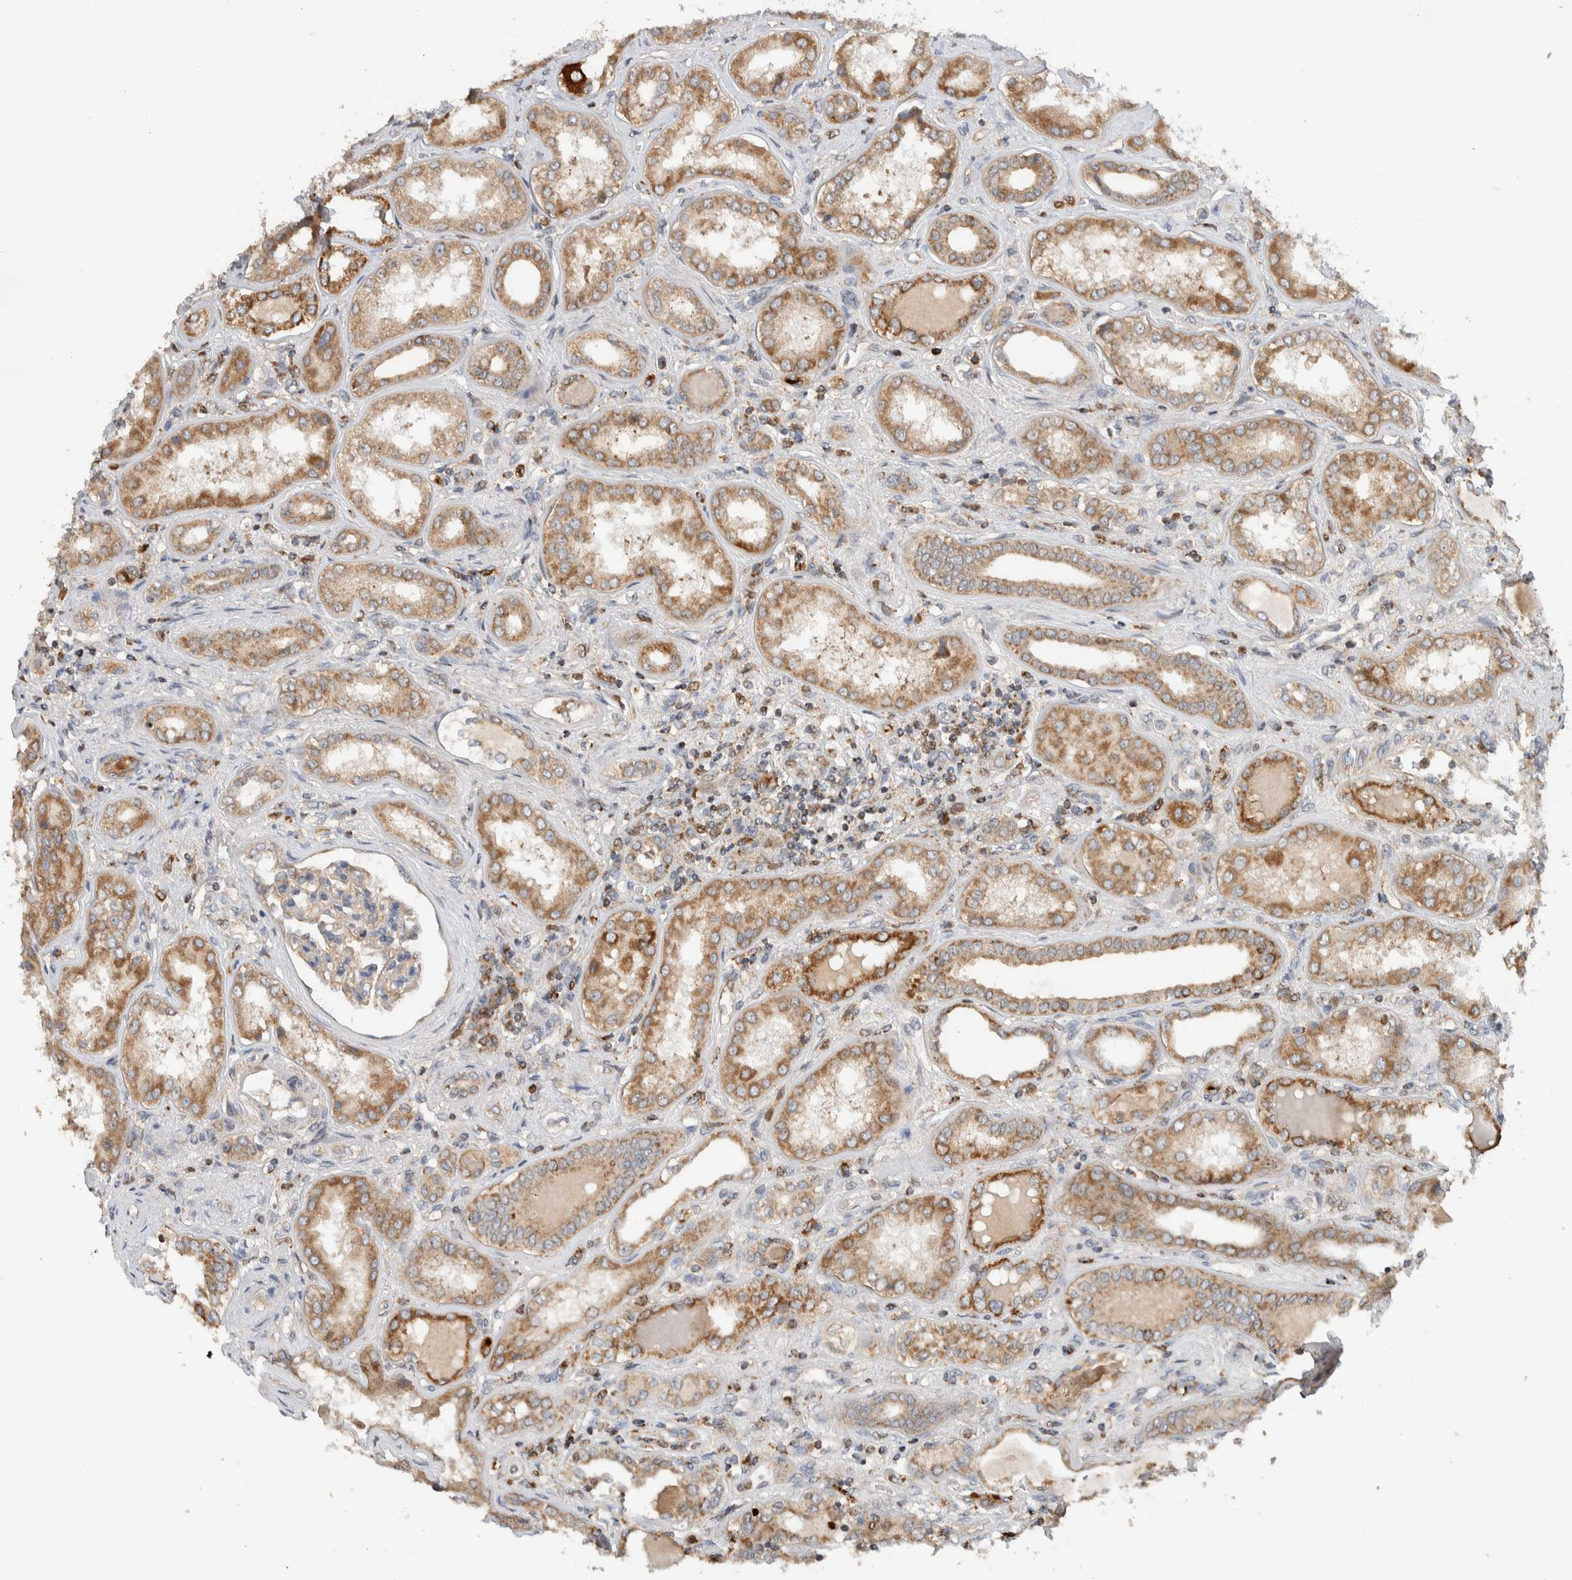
{"staining": {"intensity": "weak", "quantity": ">75%", "location": "cytoplasmic/membranous"}, "tissue": "kidney", "cell_type": "Cells in glomeruli", "image_type": "normal", "snomed": [{"axis": "morphology", "description": "Normal tissue, NOS"}, {"axis": "topography", "description": "Kidney"}], "caption": "About >75% of cells in glomeruli in unremarkable human kidney reveal weak cytoplasmic/membranous protein expression as visualized by brown immunohistochemical staining.", "gene": "VPS53", "patient": {"sex": "female", "age": 56}}